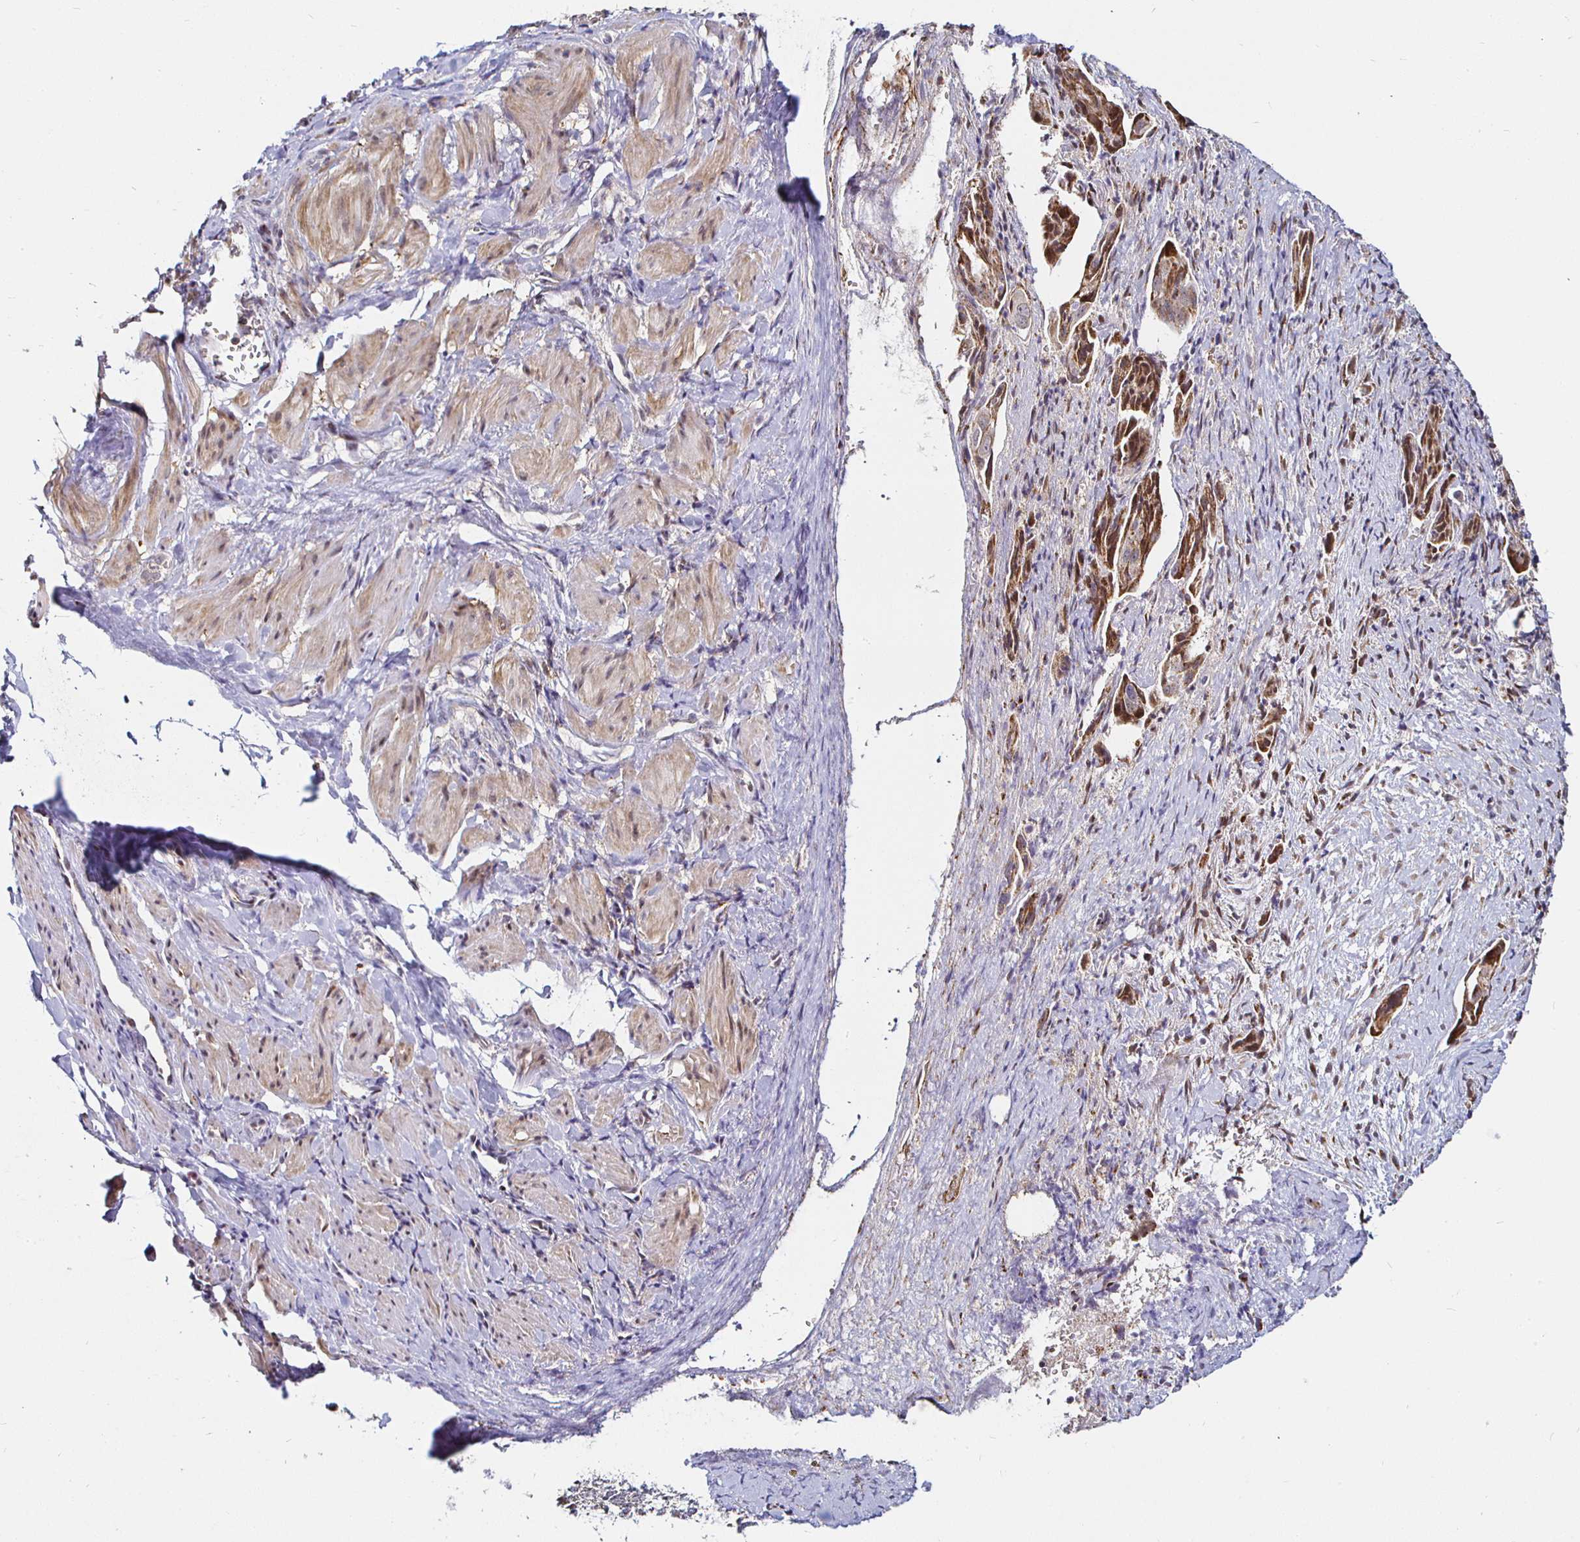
{"staining": {"intensity": "moderate", "quantity": ">75%", "location": "cytoplasmic/membranous"}, "tissue": "ovarian cancer", "cell_type": "Tumor cells", "image_type": "cancer", "snomed": [{"axis": "morphology", "description": "Carcinoma, endometroid"}, {"axis": "topography", "description": "Ovary"}], "caption": "Protein analysis of ovarian endometroid carcinoma tissue demonstrates moderate cytoplasmic/membranous staining in about >75% of tumor cells.", "gene": "ATG3", "patient": {"sex": "female", "age": 70}}